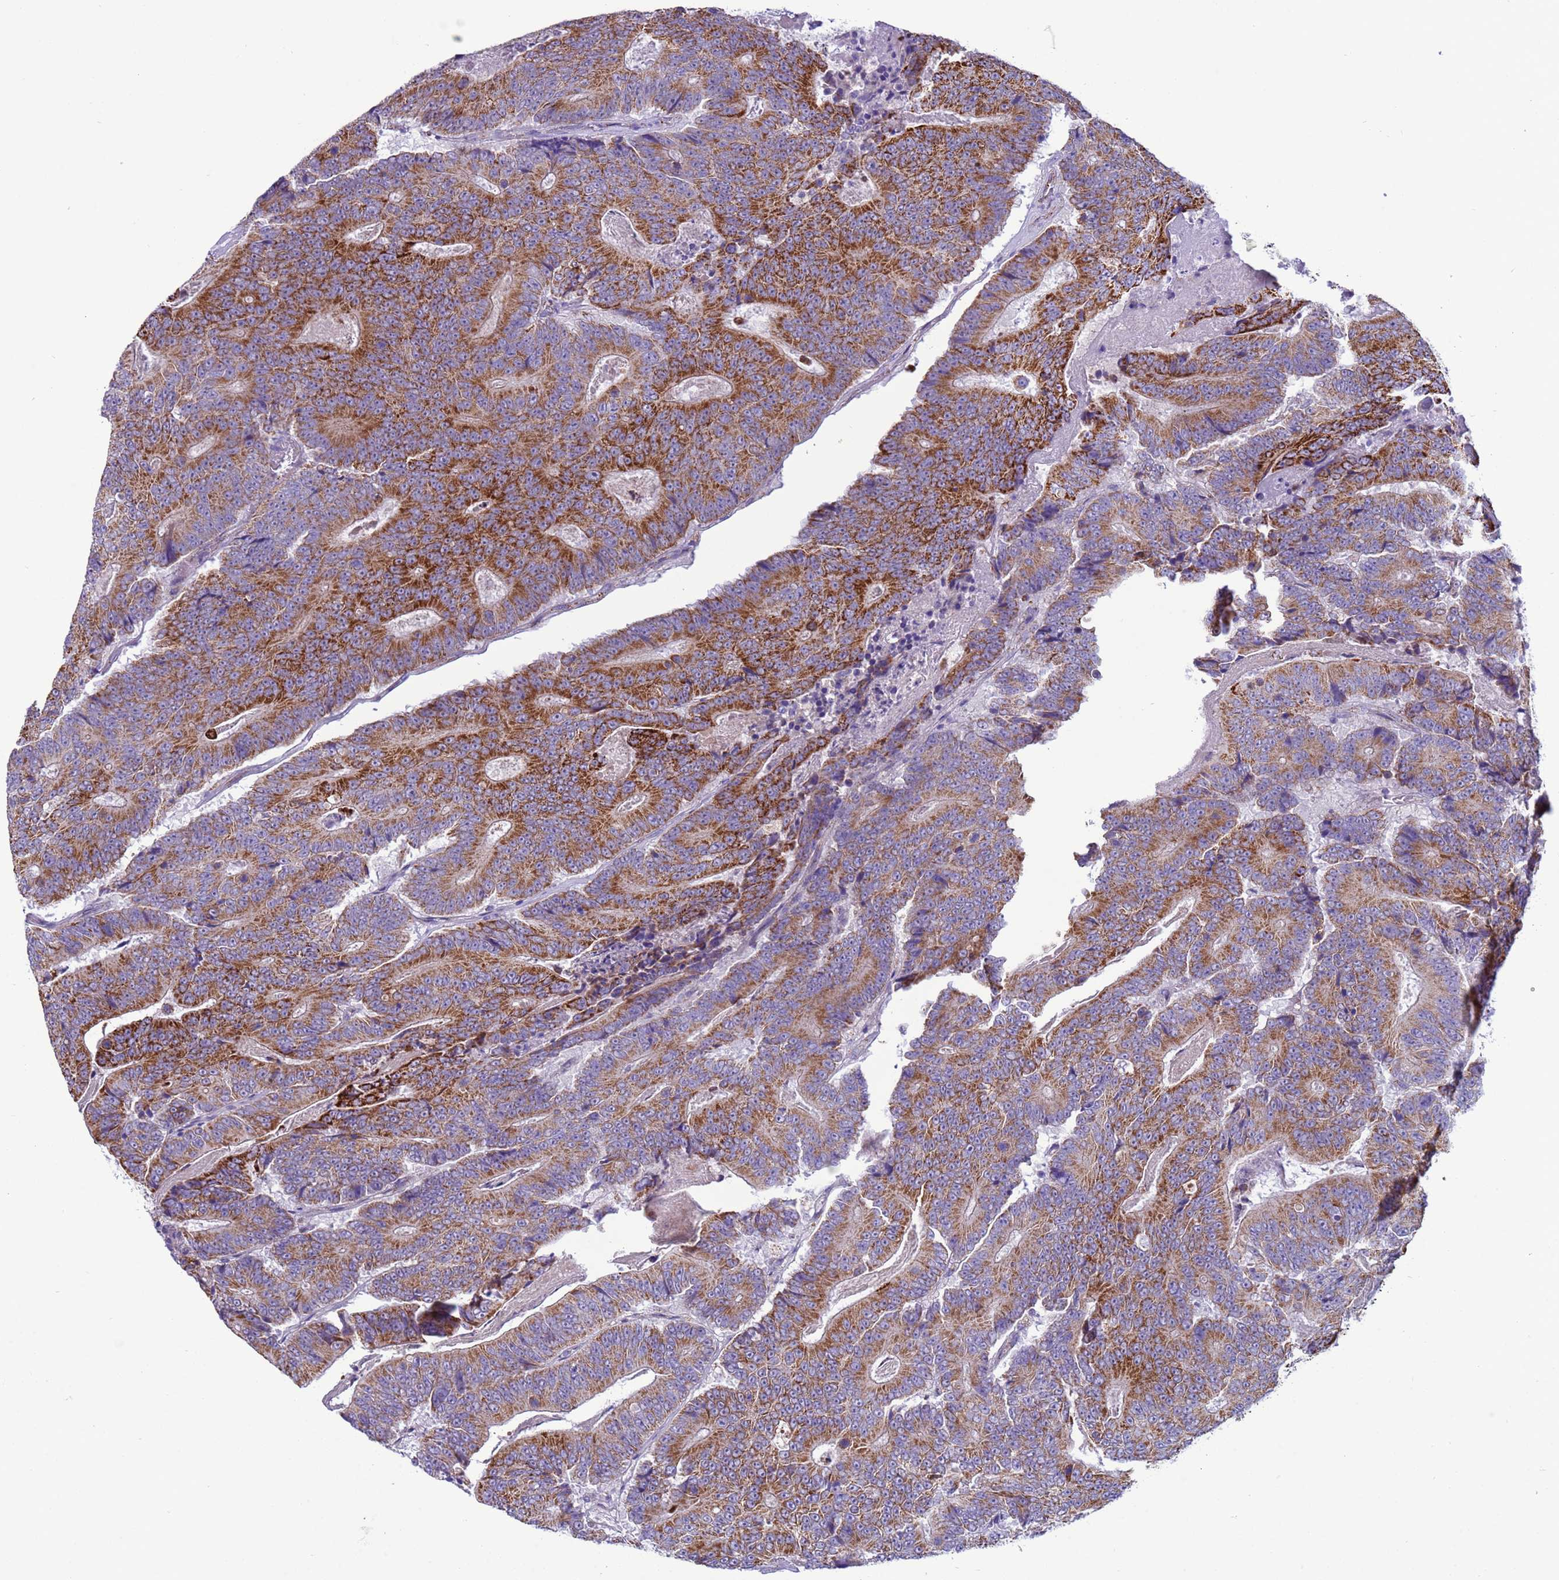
{"staining": {"intensity": "strong", "quantity": ">75%", "location": "cytoplasmic/membranous"}, "tissue": "colorectal cancer", "cell_type": "Tumor cells", "image_type": "cancer", "snomed": [{"axis": "morphology", "description": "Adenocarcinoma, NOS"}, {"axis": "topography", "description": "Colon"}], "caption": "A brown stain shows strong cytoplasmic/membranous expression of a protein in colorectal cancer (adenocarcinoma) tumor cells. (Brightfield microscopy of DAB IHC at high magnification).", "gene": "NCALD", "patient": {"sex": "male", "age": 83}}